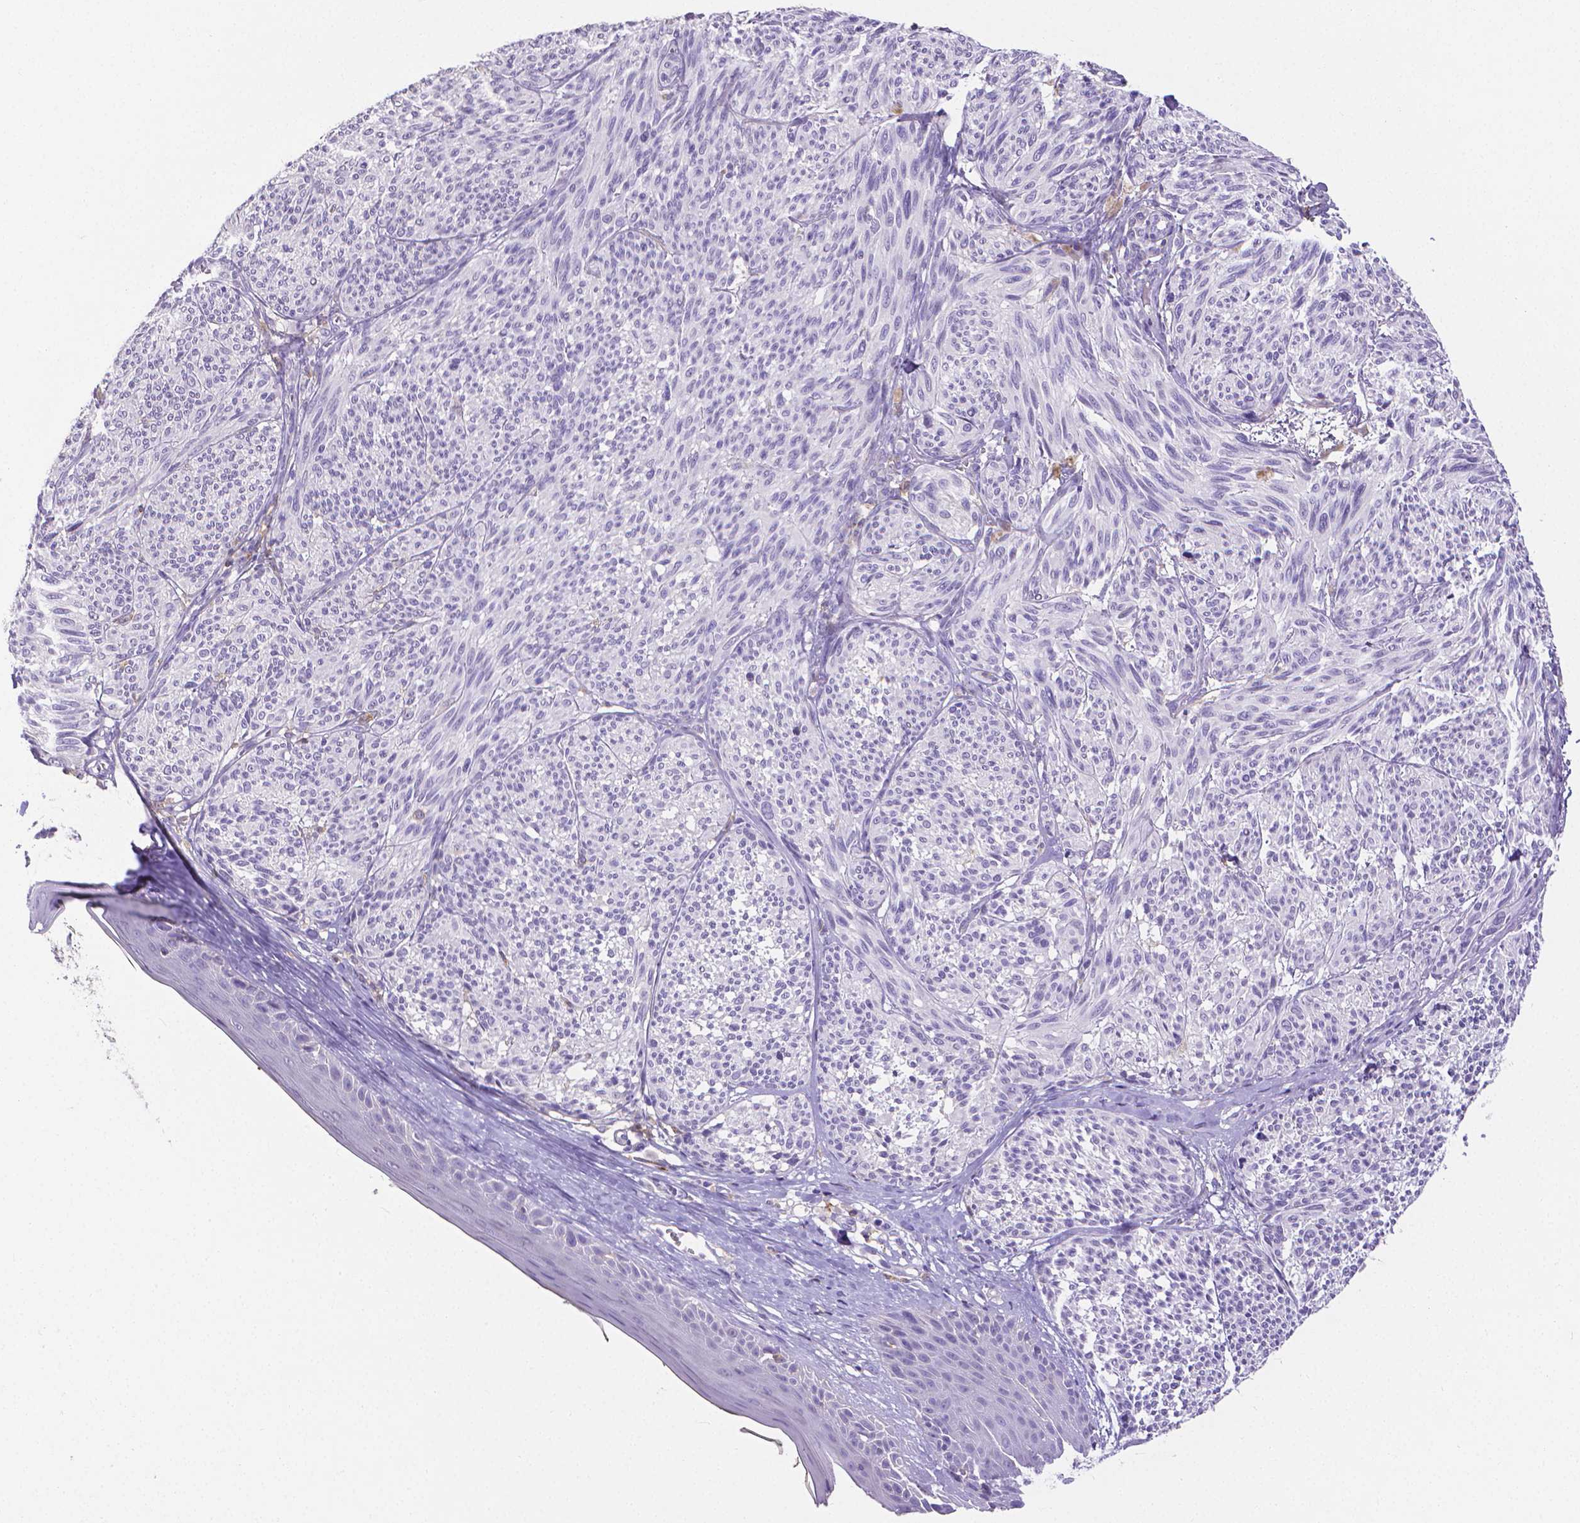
{"staining": {"intensity": "negative", "quantity": "none", "location": "none"}, "tissue": "melanoma", "cell_type": "Tumor cells", "image_type": "cancer", "snomed": [{"axis": "morphology", "description": "Malignant melanoma, NOS"}, {"axis": "topography", "description": "Skin"}], "caption": "There is no significant expression in tumor cells of malignant melanoma. Brightfield microscopy of immunohistochemistry (IHC) stained with DAB (brown) and hematoxylin (blue), captured at high magnification.", "gene": "CD4", "patient": {"sex": "male", "age": 79}}